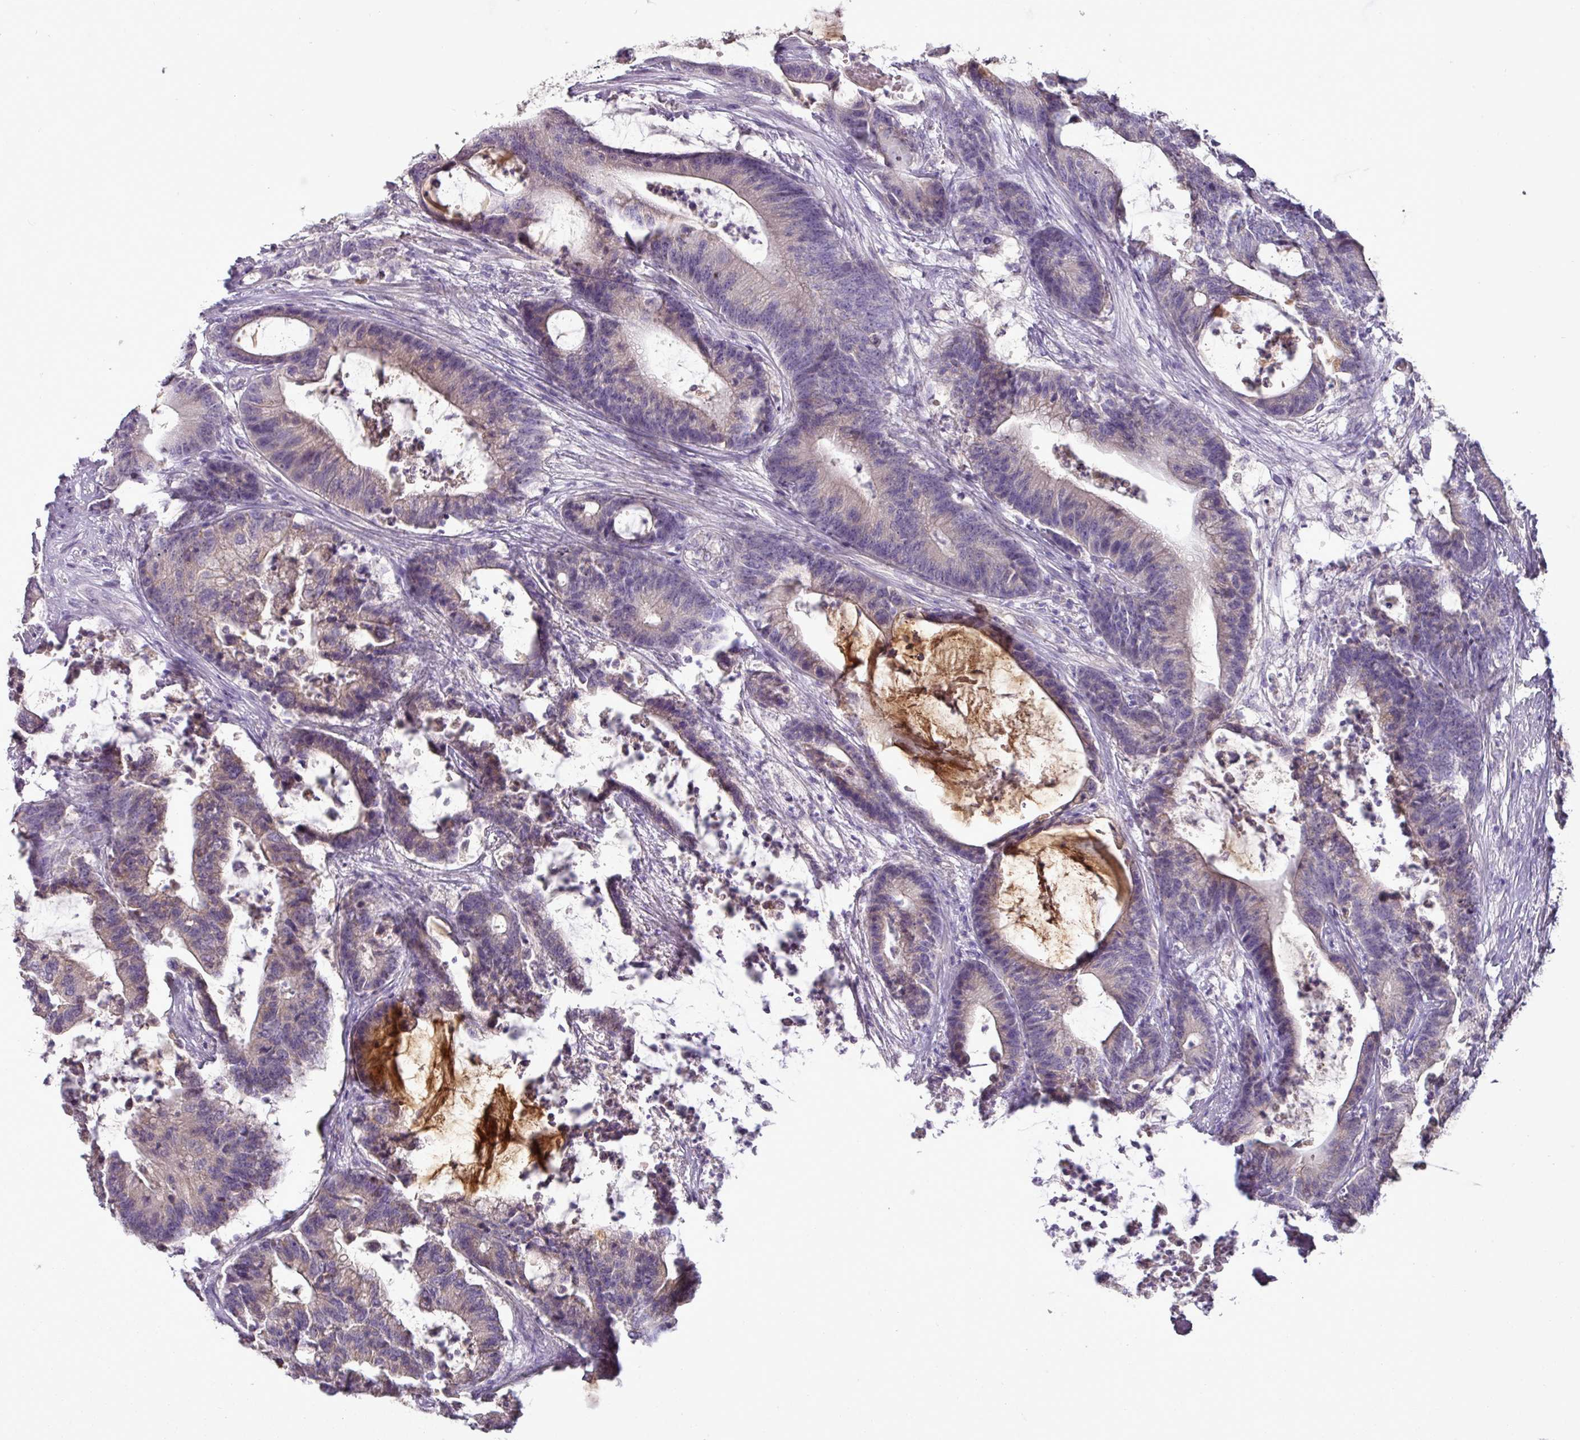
{"staining": {"intensity": "weak", "quantity": "25%-75%", "location": "cytoplasmic/membranous"}, "tissue": "colorectal cancer", "cell_type": "Tumor cells", "image_type": "cancer", "snomed": [{"axis": "morphology", "description": "Adenocarcinoma, NOS"}, {"axis": "topography", "description": "Colon"}], "caption": "Human adenocarcinoma (colorectal) stained with a protein marker reveals weak staining in tumor cells.", "gene": "BRINP2", "patient": {"sex": "female", "age": 84}}